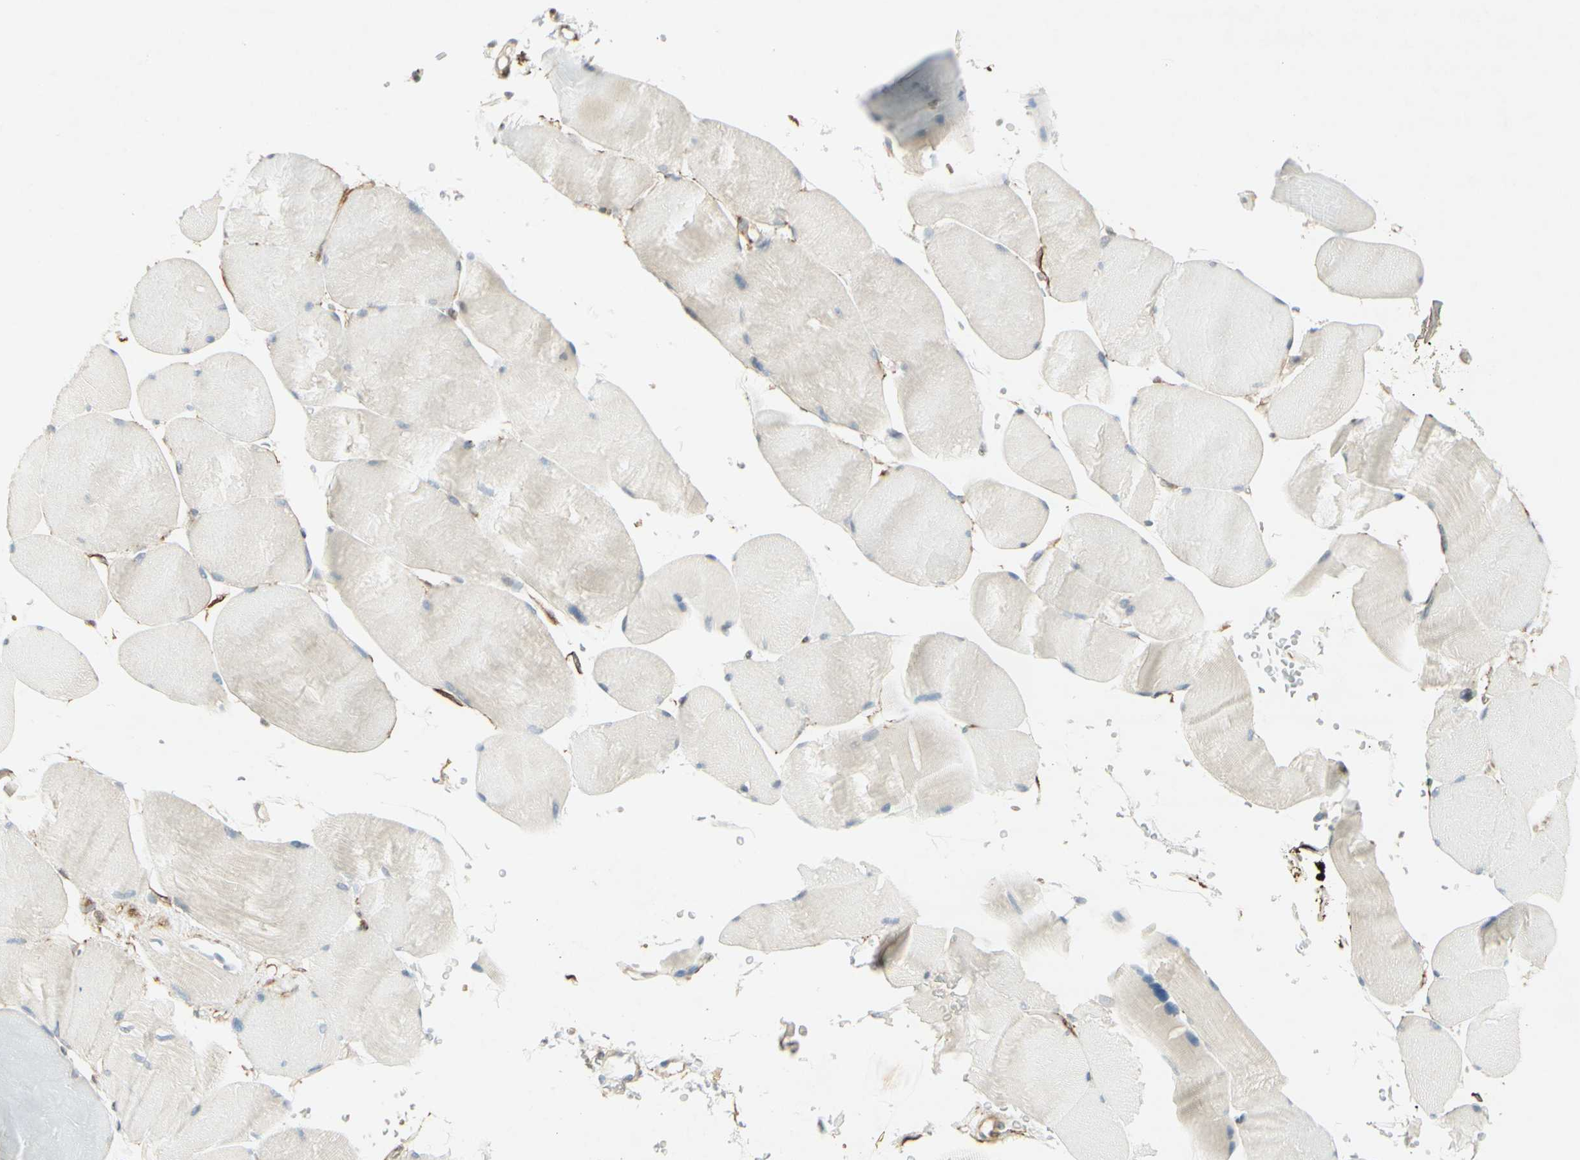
{"staining": {"intensity": "negative", "quantity": "none", "location": "none"}, "tissue": "skeletal muscle", "cell_type": "Myocytes", "image_type": "normal", "snomed": [{"axis": "morphology", "description": "Normal tissue, NOS"}, {"axis": "topography", "description": "Skin"}, {"axis": "topography", "description": "Skeletal muscle"}], "caption": "Immunohistochemical staining of benign human skeletal muscle reveals no significant staining in myocytes.", "gene": "MAP1B", "patient": {"sex": "male", "age": 83}}